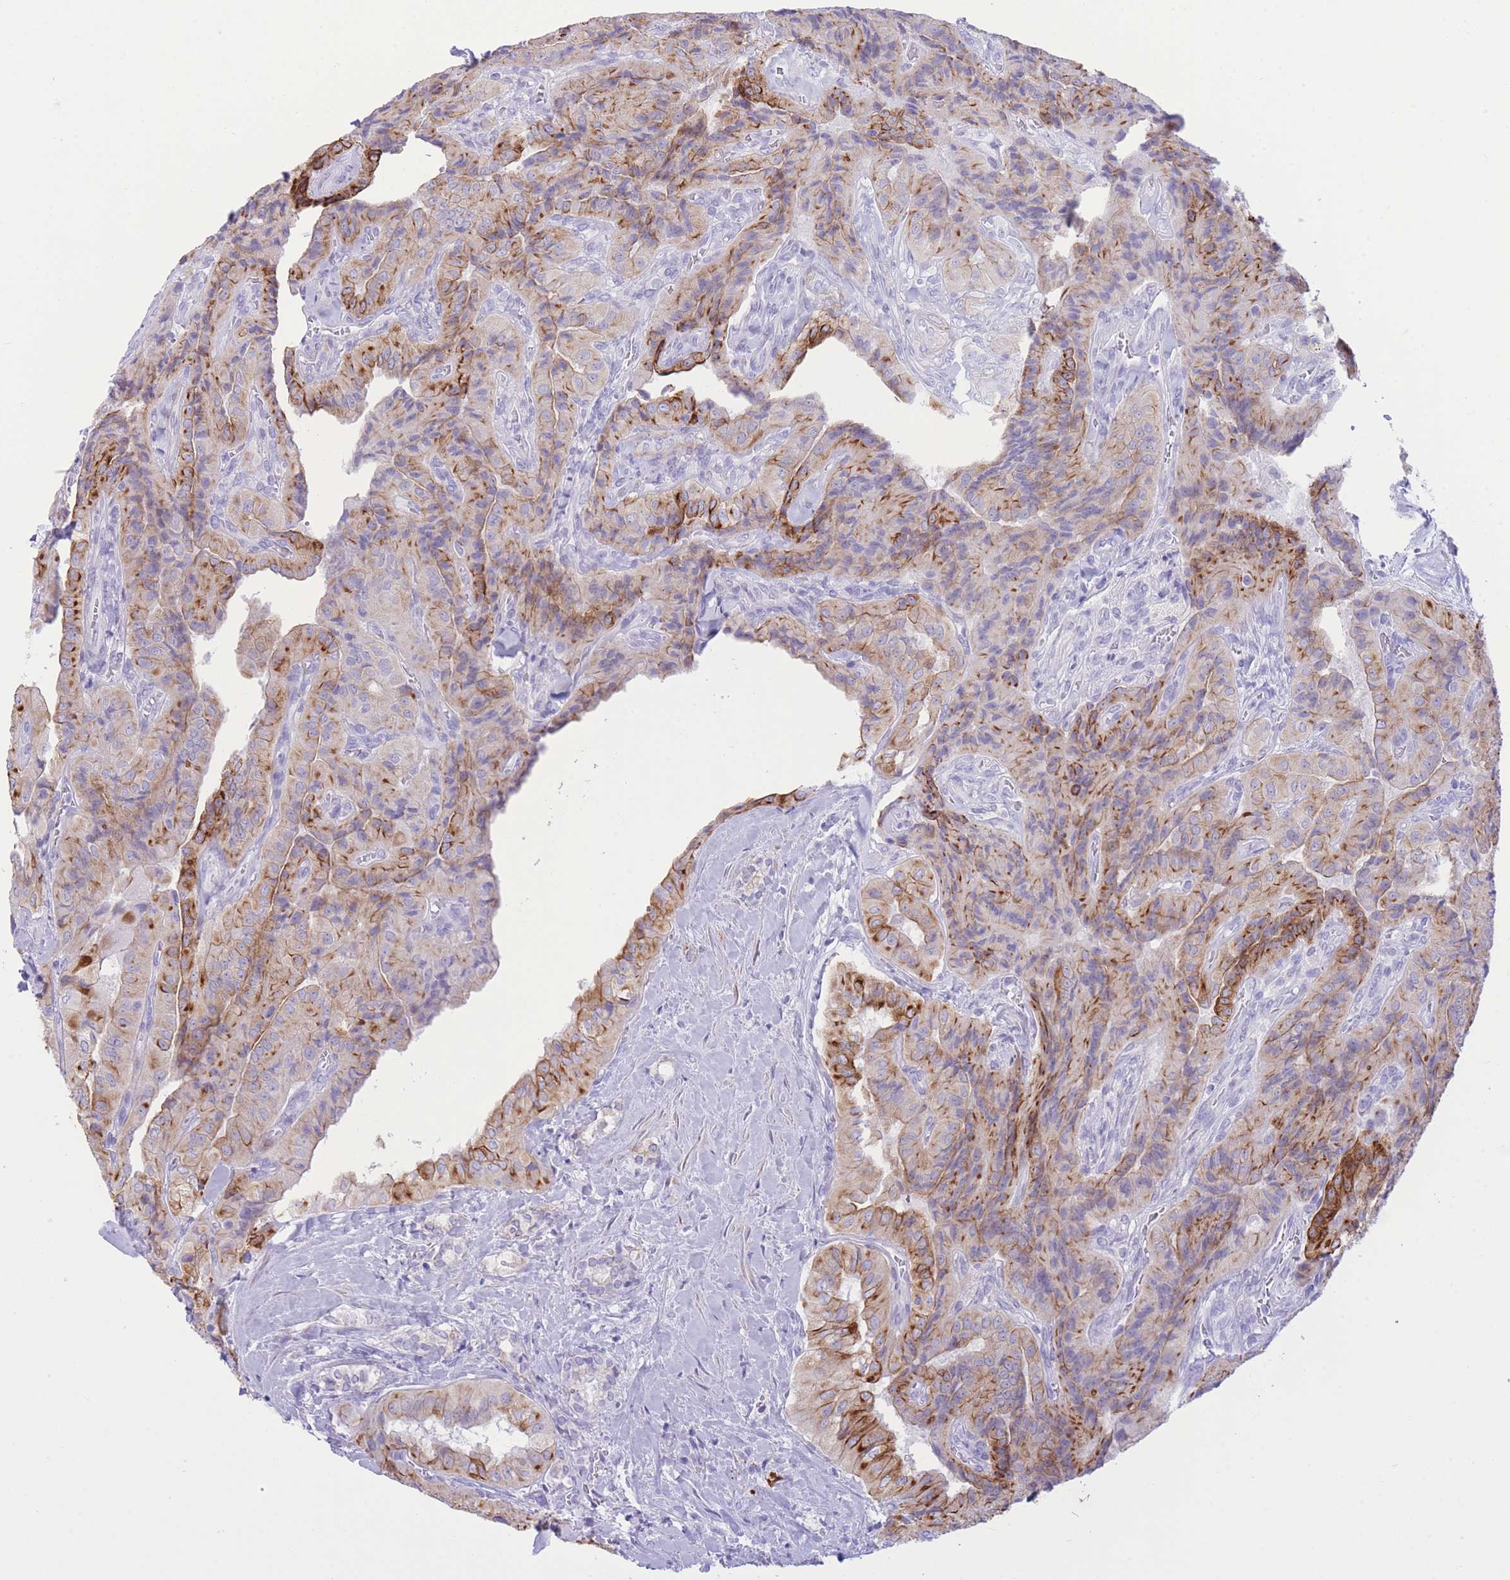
{"staining": {"intensity": "strong", "quantity": "<25%", "location": "cytoplasmic/membranous"}, "tissue": "thyroid cancer", "cell_type": "Tumor cells", "image_type": "cancer", "snomed": [{"axis": "morphology", "description": "Normal tissue, NOS"}, {"axis": "morphology", "description": "Papillary adenocarcinoma, NOS"}, {"axis": "topography", "description": "Thyroid gland"}], "caption": "Immunohistochemical staining of thyroid papillary adenocarcinoma reveals strong cytoplasmic/membranous protein expression in approximately <25% of tumor cells. The protein is shown in brown color, while the nuclei are stained blue.", "gene": "VWA8", "patient": {"sex": "female", "age": 59}}